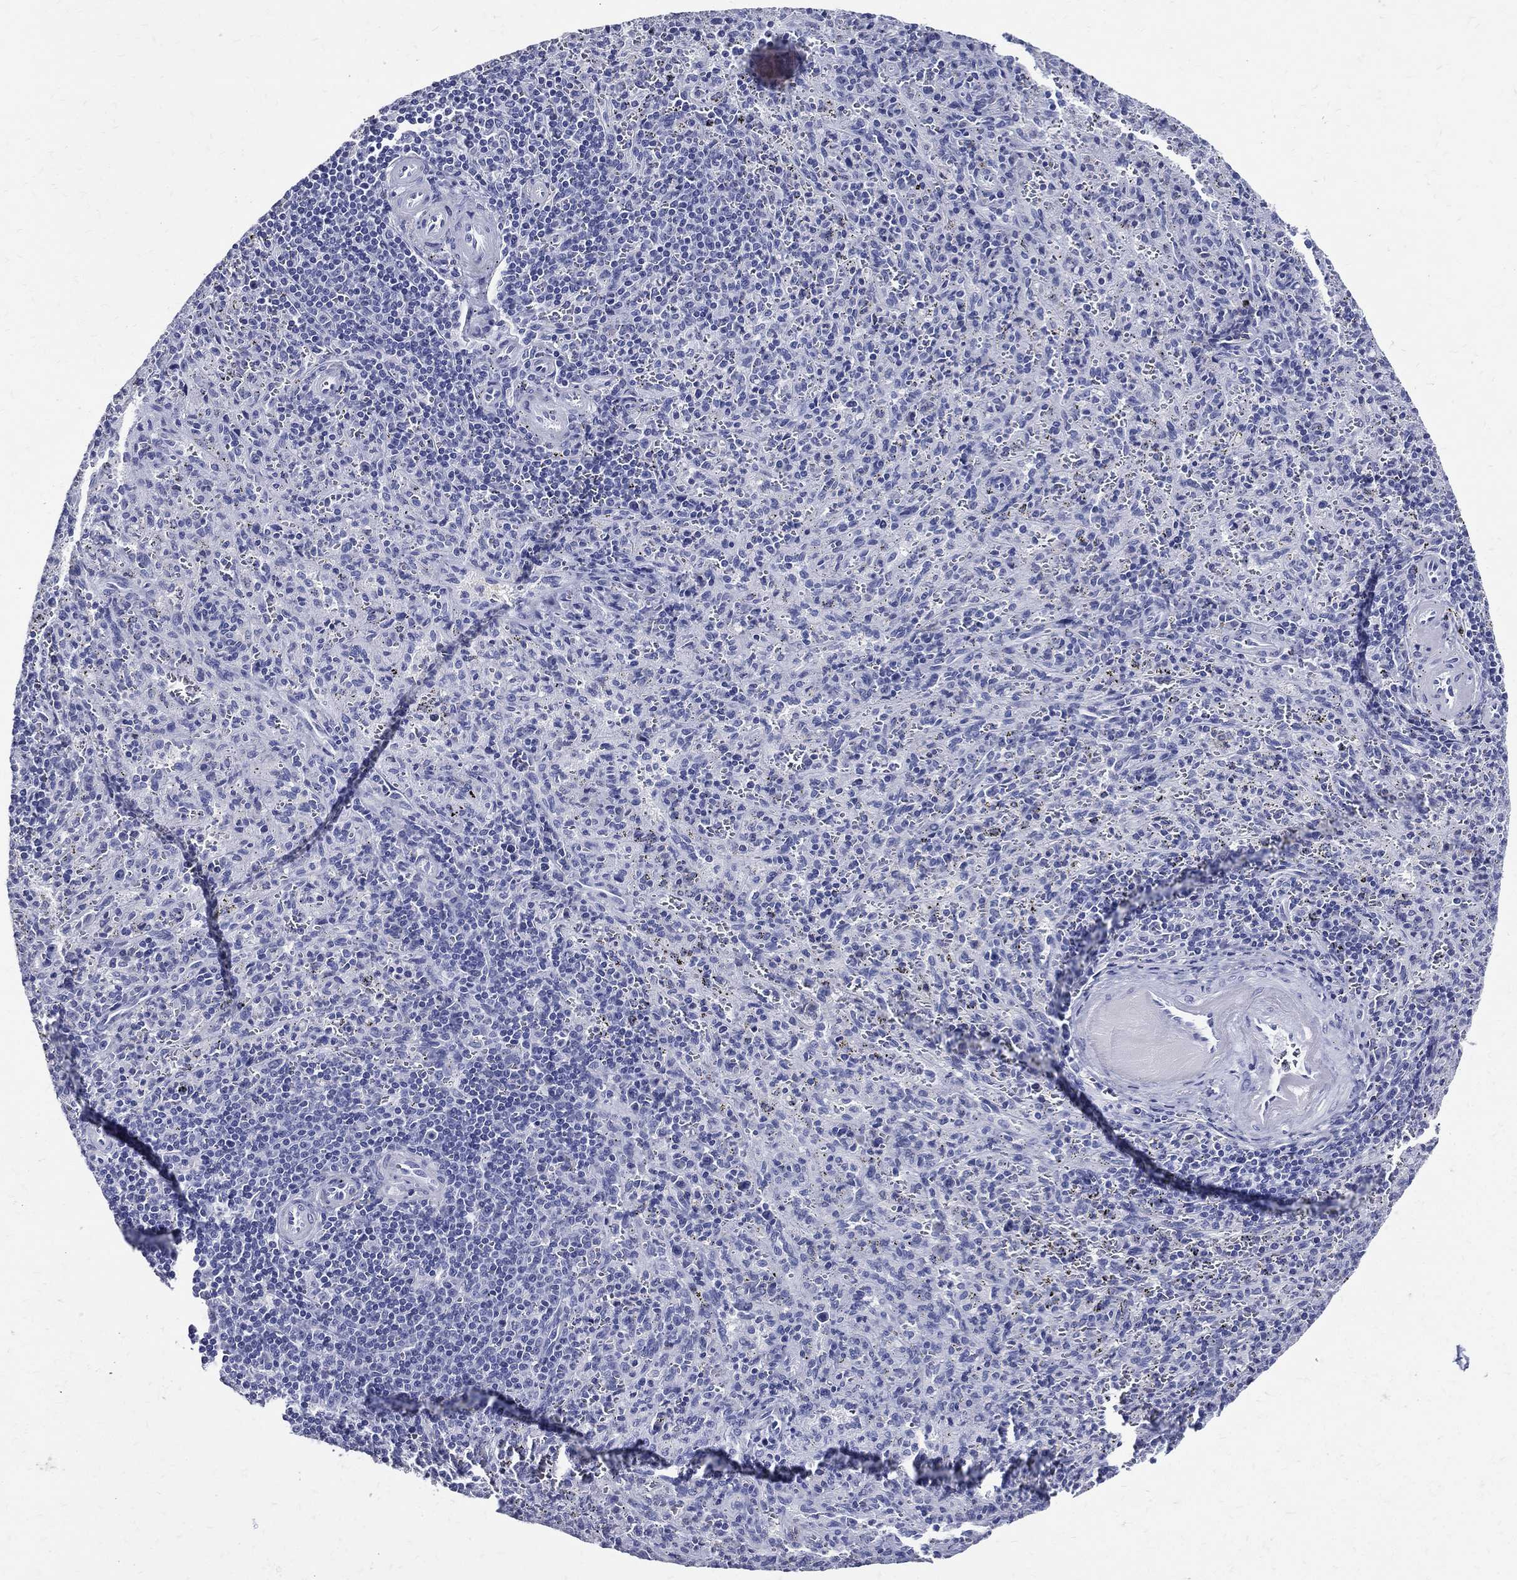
{"staining": {"intensity": "negative", "quantity": "none", "location": "none"}, "tissue": "spleen", "cell_type": "Cells in red pulp", "image_type": "normal", "snomed": [{"axis": "morphology", "description": "Normal tissue, NOS"}, {"axis": "topography", "description": "Spleen"}], "caption": "The photomicrograph demonstrates no significant positivity in cells in red pulp of spleen.", "gene": "ACE2", "patient": {"sex": "male", "age": 57}}